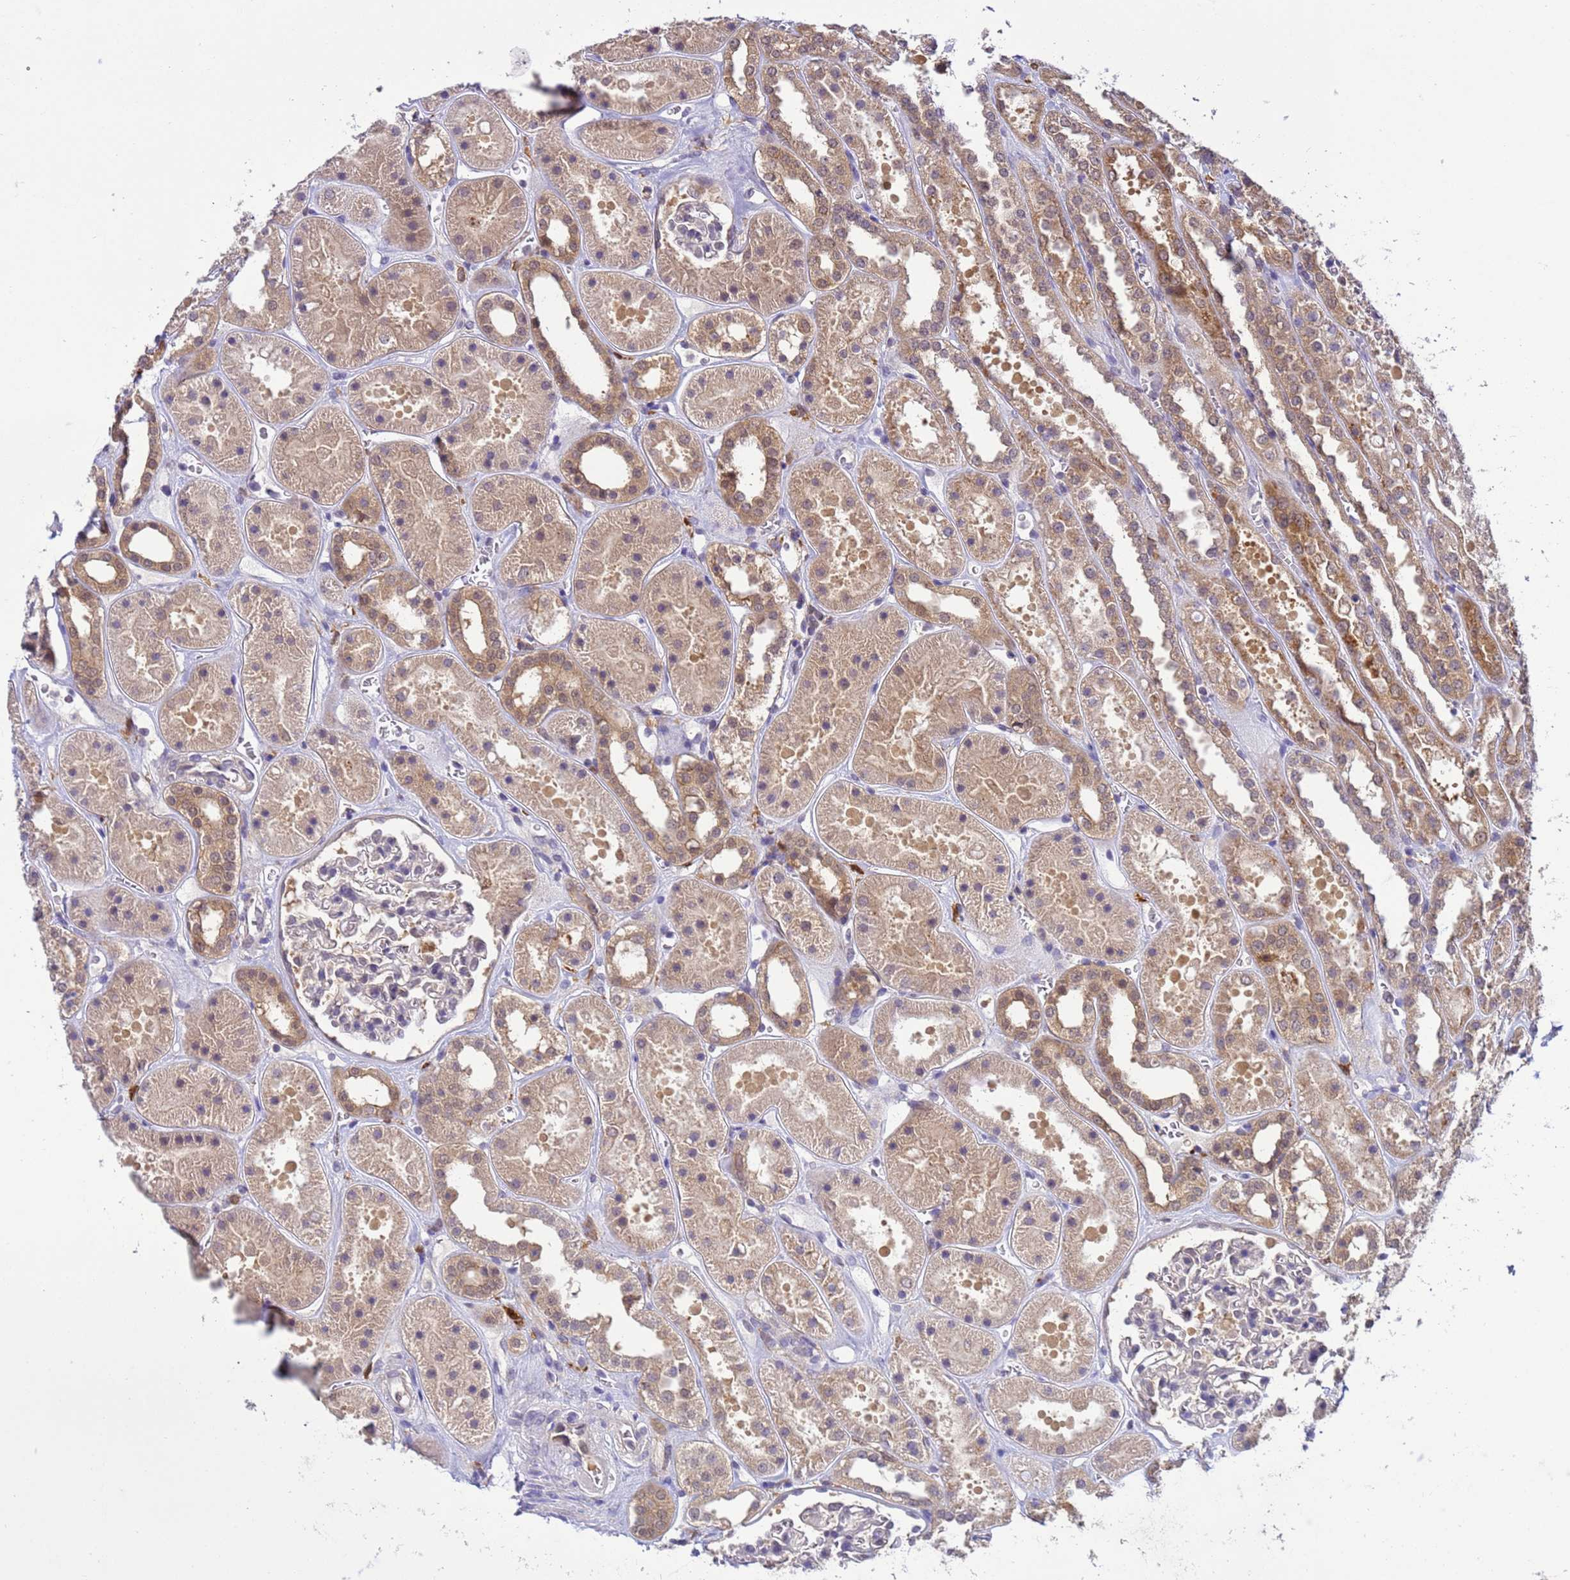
{"staining": {"intensity": "moderate", "quantity": "<25%", "location": "cytoplasmic/membranous"}, "tissue": "kidney", "cell_type": "Cells in glomeruli", "image_type": "normal", "snomed": [{"axis": "morphology", "description": "Normal tissue, NOS"}, {"axis": "topography", "description": "Kidney"}], "caption": "This micrograph exhibits immunohistochemistry staining of normal kidney, with low moderate cytoplasmic/membranous positivity in approximately <25% of cells in glomeruli.", "gene": "NPEPPS", "patient": {"sex": "female", "age": 41}}